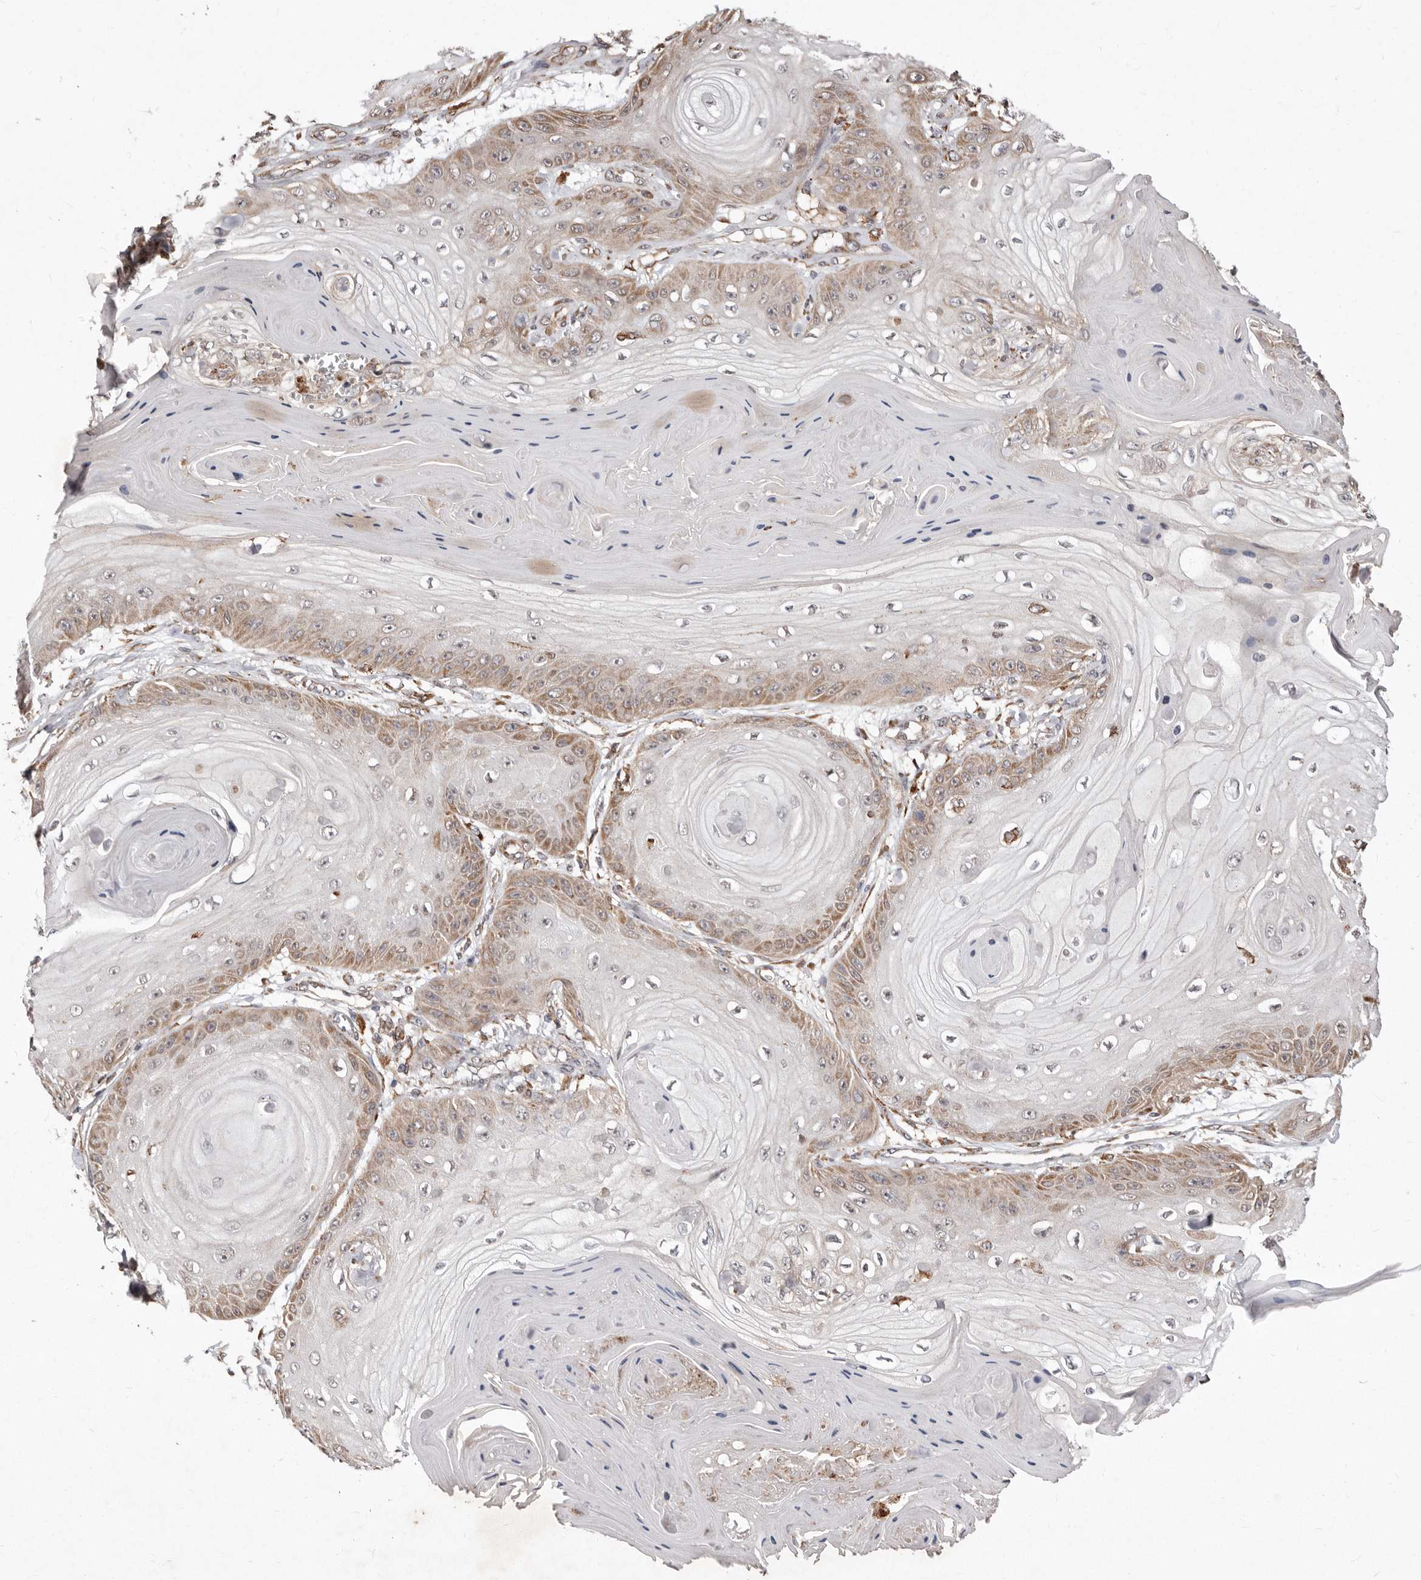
{"staining": {"intensity": "moderate", "quantity": "<25%", "location": "cytoplasmic/membranous"}, "tissue": "skin cancer", "cell_type": "Tumor cells", "image_type": "cancer", "snomed": [{"axis": "morphology", "description": "Squamous cell carcinoma, NOS"}, {"axis": "topography", "description": "Skin"}], "caption": "Tumor cells exhibit moderate cytoplasmic/membranous expression in about <25% of cells in skin squamous cell carcinoma.", "gene": "RRM2B", "patient": {"sex": "male", "age": 74}}